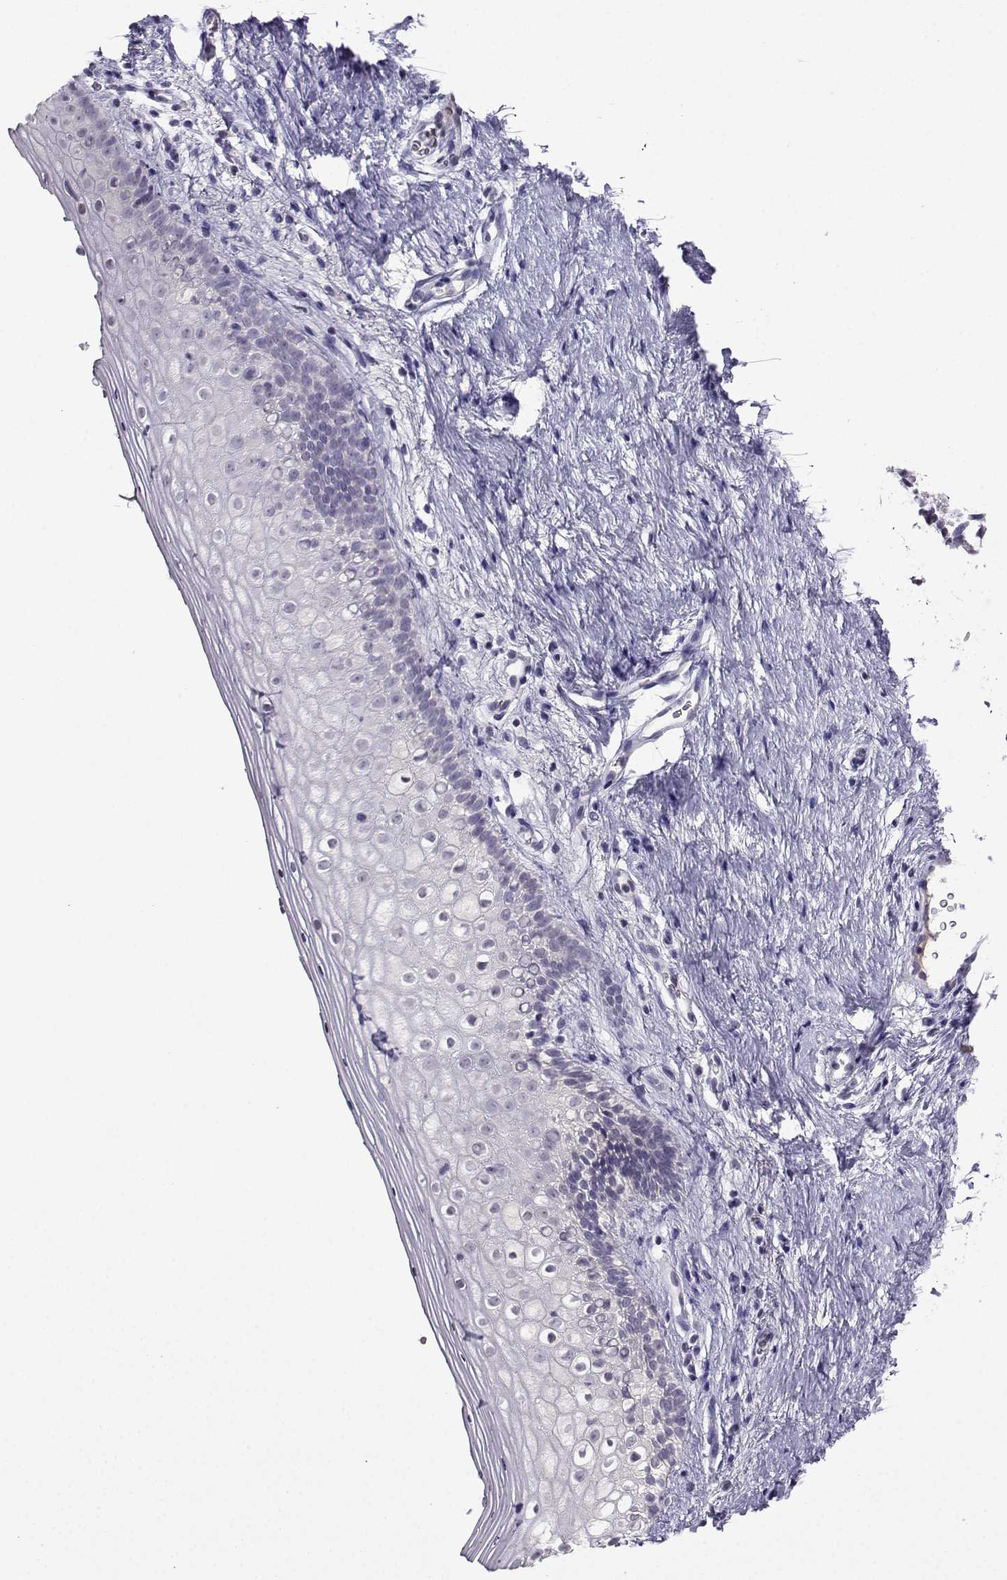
{"staining": {"intensity": "negative", "quantity": "none", "location": "none"}, "tissue": "vagina", "cell_type": "Squamous epithelial cells", "image_type": "normal", "snomed": [{"axis": "morphology", "description": "Normal tissue, NOS"}, {"axis": "topography", "description": "Vagina"}], "caption": "The immunohistochemistry (IHC) photomicrograph has no significant staining in squamous epithelial cells of vagina. The staining was performed using DAB (3,3'-diaminobenzidine) to visualize the protein expression in brown, while the nuclei were stained in blue with hematoxylin (Magnification: 20x).", "gene": "LRFN2", "patient": {"sex": "female", "age": 47}}